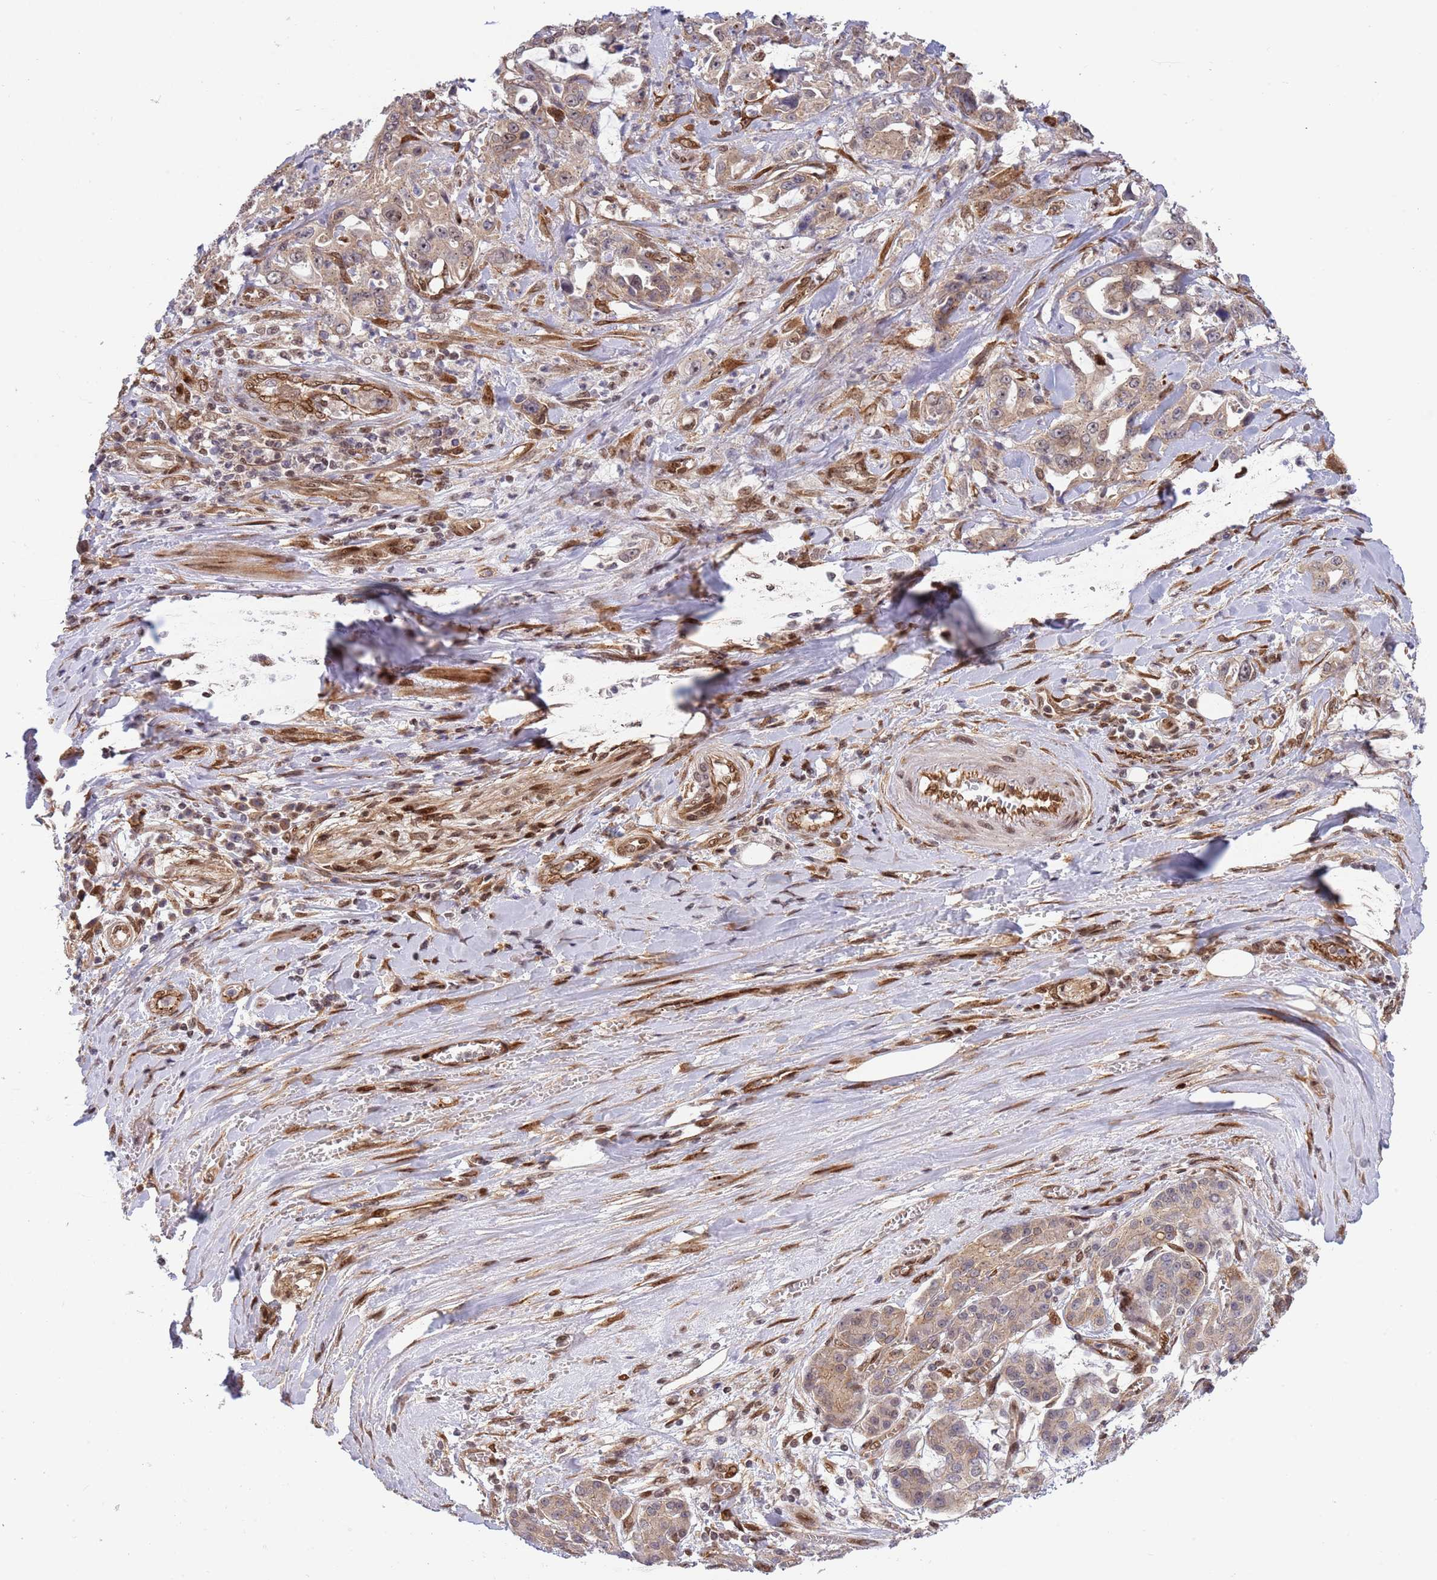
{"staining": {"intensity": "weak", "quantity": ">75%", "location": "cytoplasmic/membranous"}, "tissue": "pancreatic cancer", "cell_type": "Tumor cells", "image_type": "cancer", "snomed": [{"axis": "morphology", "description": "Adenocarcinoma, NOS"}, {"axis": "topography", "description": "Pancreas"}], "caption": "Protein staining exhibits weak cytoplasmic/membranous expression in approximately >75% of tumor cells in adenocarcinoma (pancreatic). The staining was performed using DAB (3,3'-diaminobenzidine) to visualize the protein expression in brown, while the nuclei were stained in blue with hematoxylin (Magnification: 20x).", "gene": "TBX10", "patient": {"sex": "female", "age": 61}}